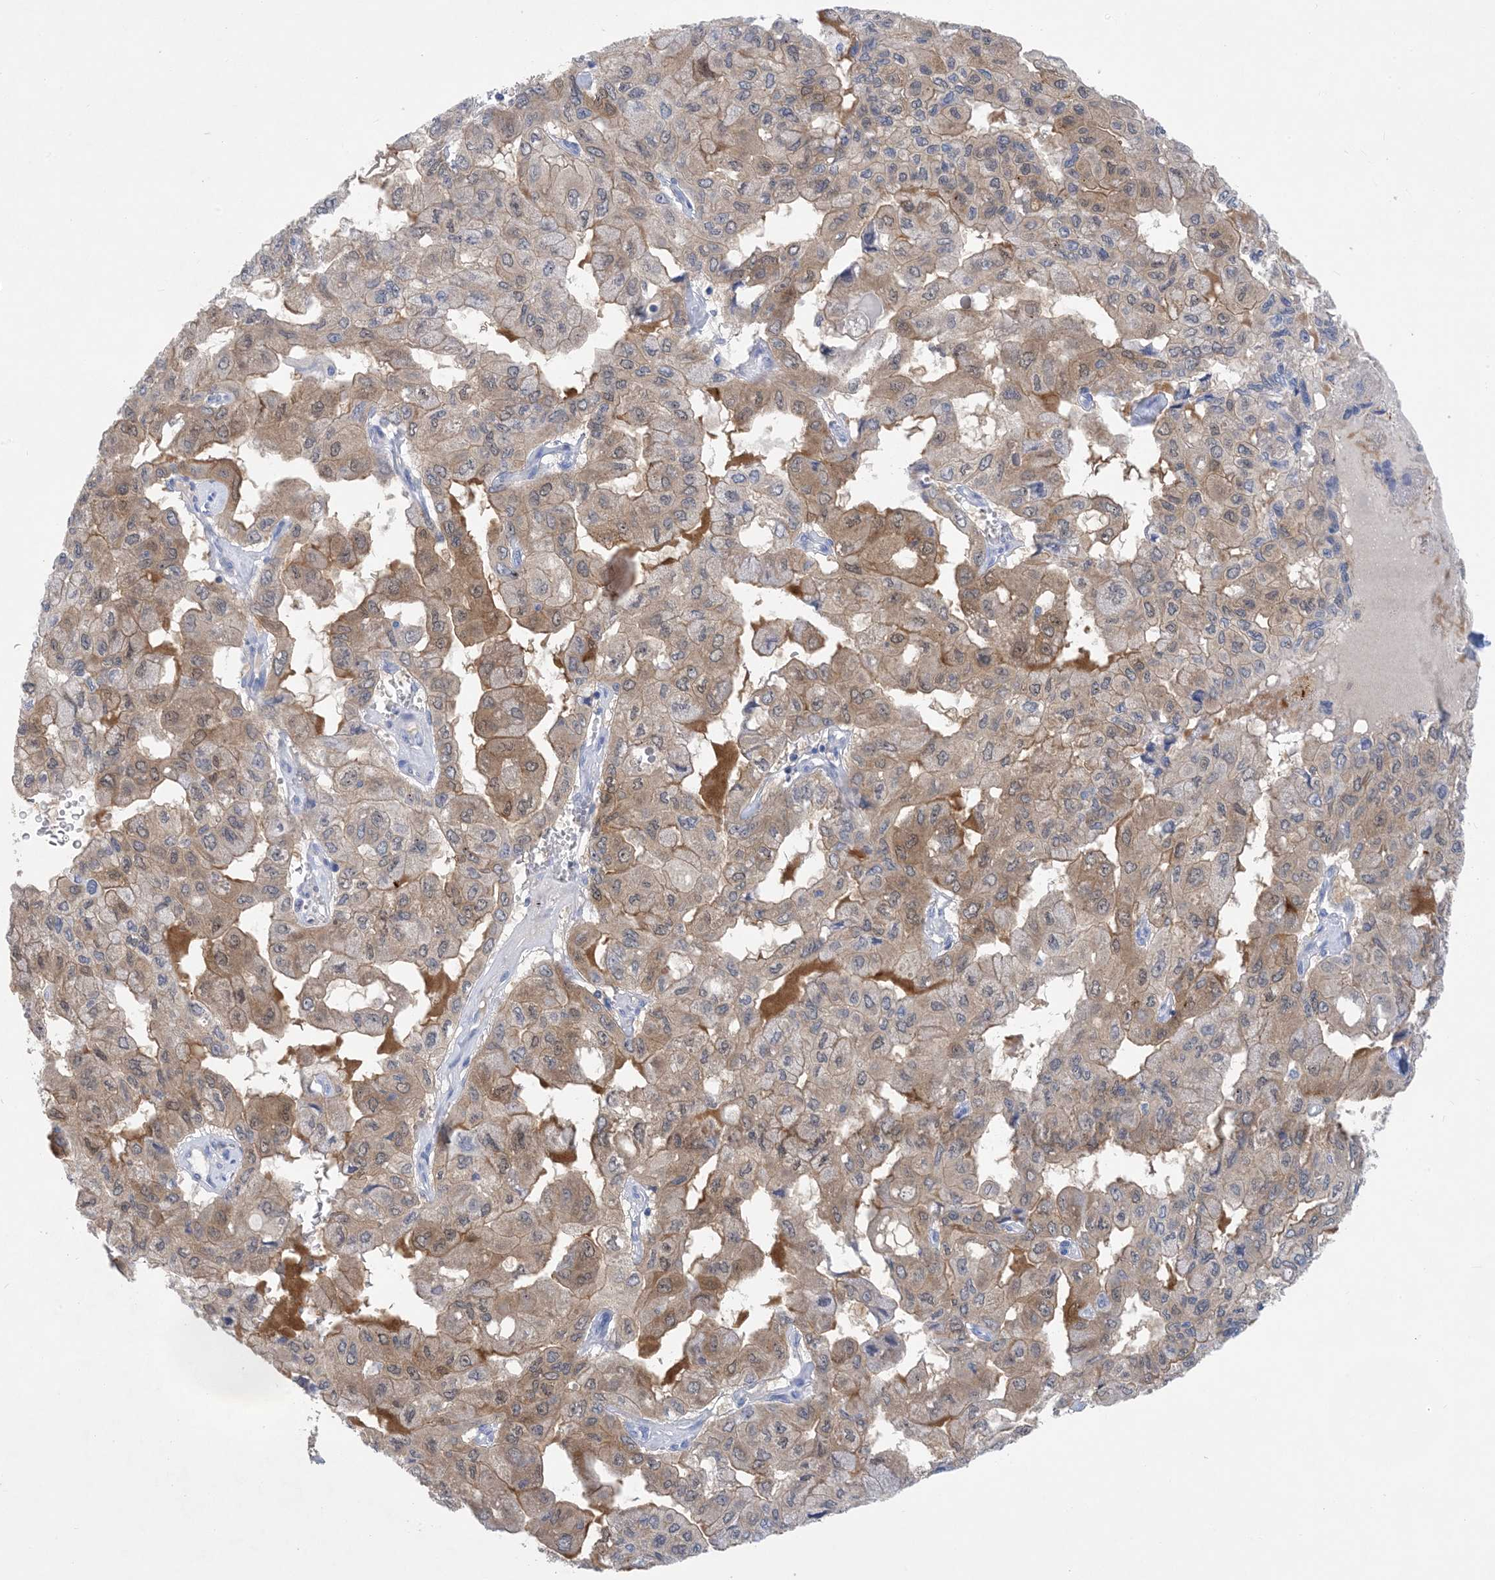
{"staining": {"intensity": "moderate", "quantity": "25%-75%", "location": "cytoplasmic/membranous"}, "tissue": "pancreatic cancer", "cell_type": "Tumor cells", "image_type": "cancer", "snomed": [{"axis": "morphology", "description": "Adenocarcinoma, NOS"}, {"axis": "topography", "description": "Pancreas"}], "caption": "The micrograph reveals staining of adenocarcinoma (pancreatic), revealing moderate cytoplasmic/membranous protein staining (brown color) within tumor cells.", "gene": "SH3YL1", "patient": {"sex": "male", "age": 51}}